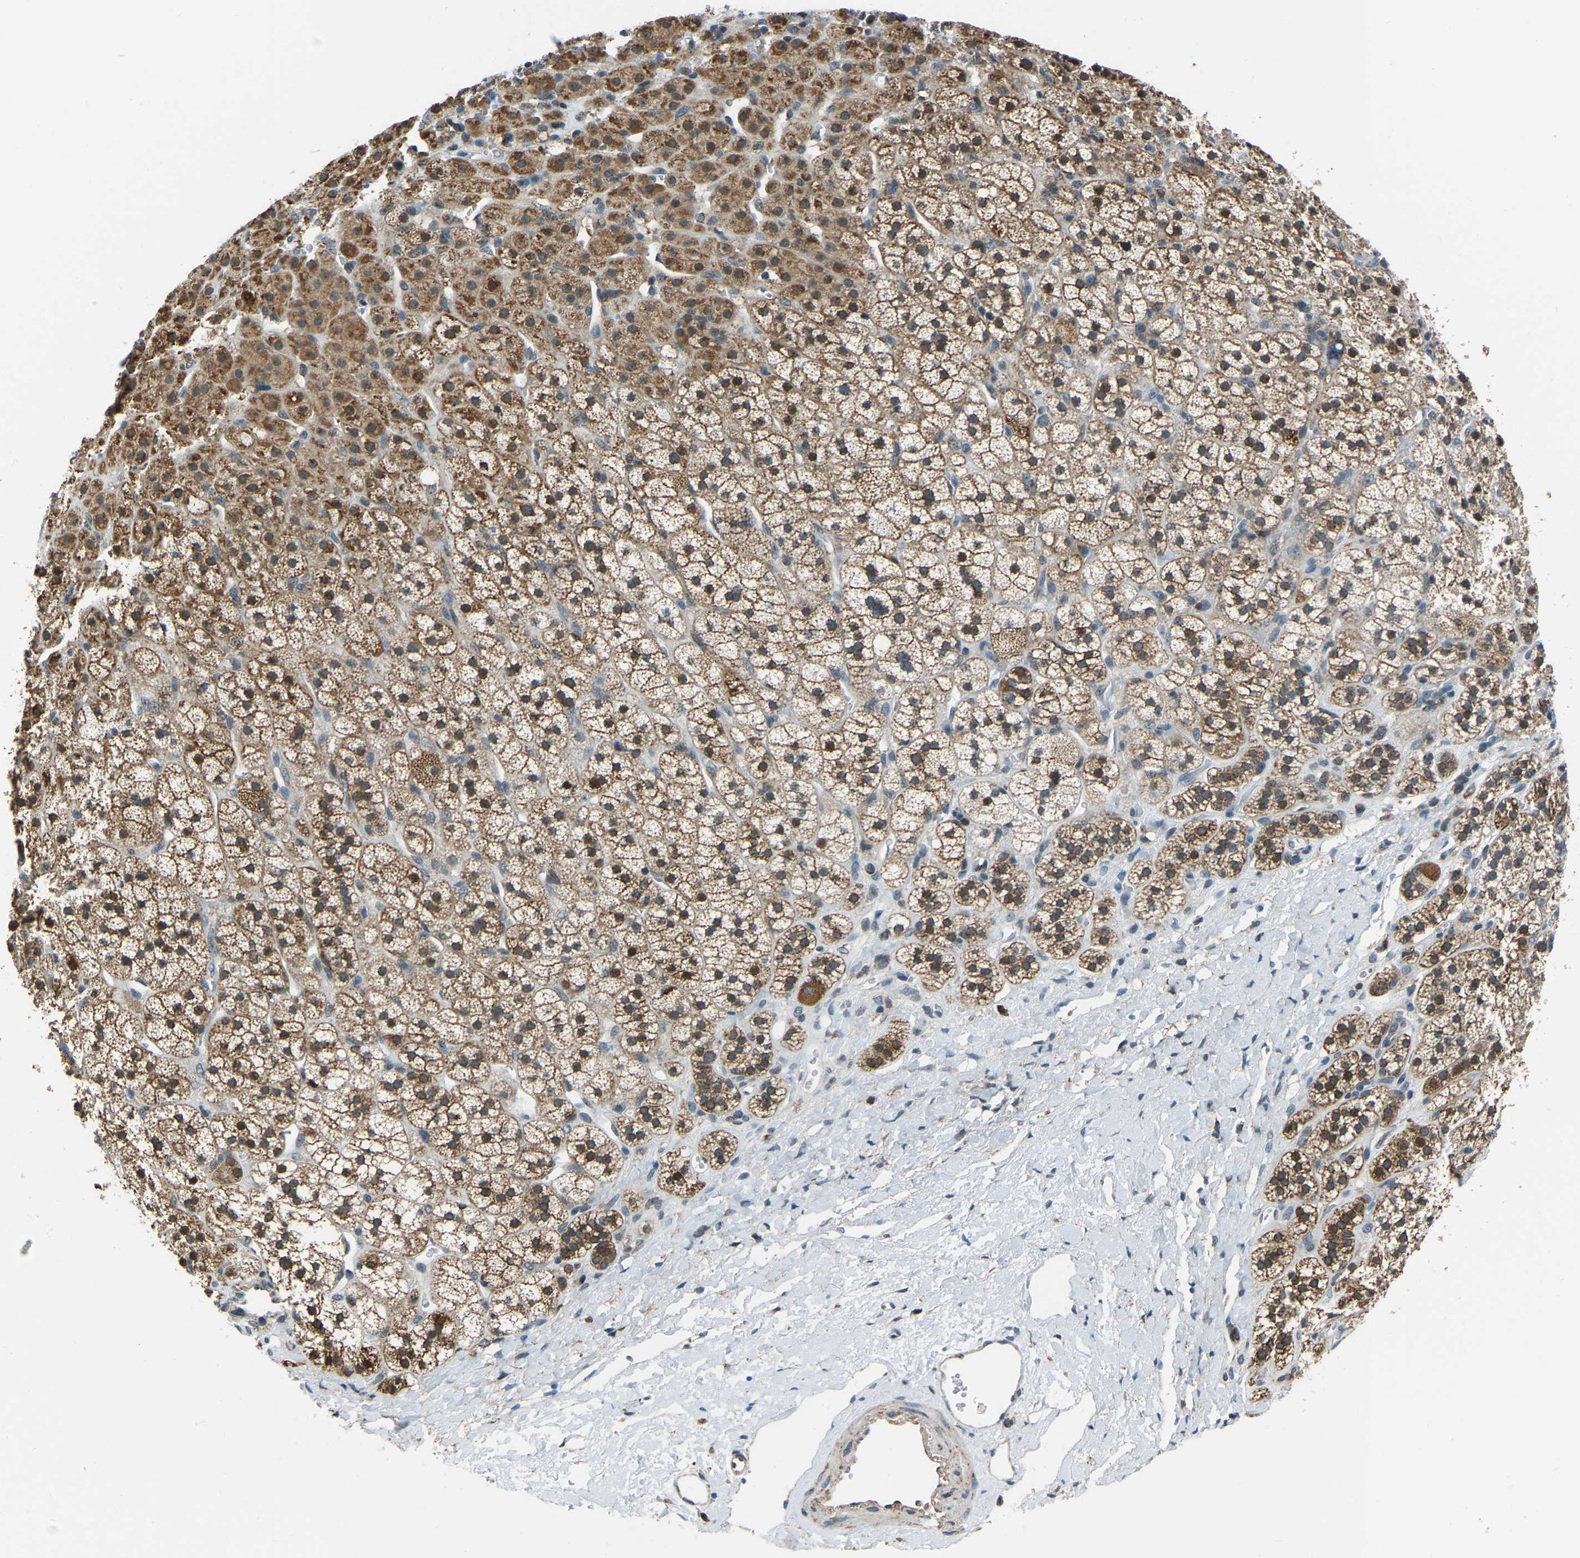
{"staining": {"intensity": "strong", "quantity": ">75%", "location": "cytoplasmic/membranous"}, "tissue": "adrenal gland", "cell_type": "Glandular cells", "image_type": "normal", "snomed": [{"axis": "morphology", "description": "Normal tissue, NOS"}, {"axis": "topography", "description": "Adrenal gland"}], "caption": "Strong cytoplasmic/membranous positivity for a protein is appreciated in about >75% of glandular cells of normal adrenal gland using immunohistochemistry.", "gene": "RBM33", "patient": {"sex": "male", "age": 56}}